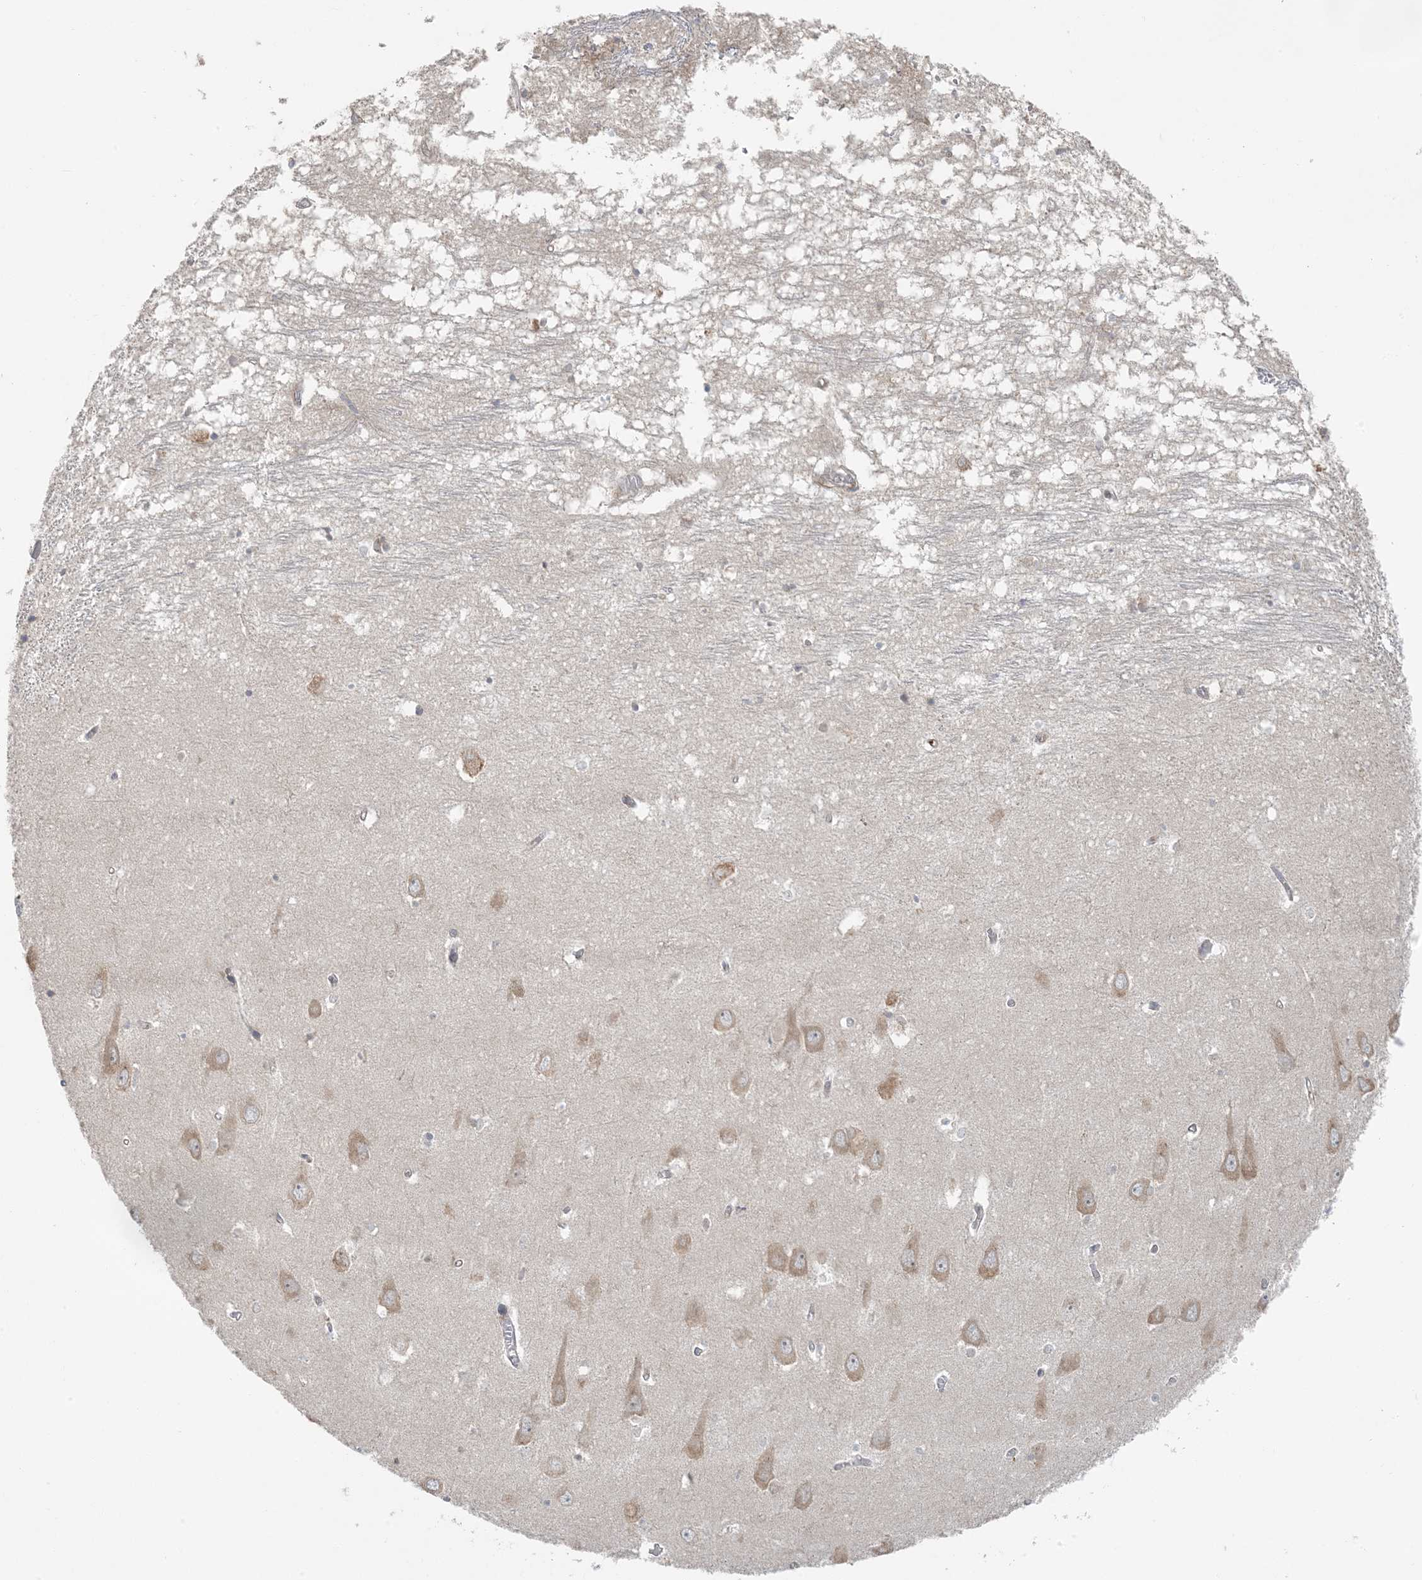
{"staining": {"intensity": "negative", "quantity": "none", "location": "none"}, "tissue": "hippocampus", "cell_type": "Glial cells", "image_type": "normal", "snomed": [{"axis": "morphology", "description": "Normal tissue, NOS"}, {"axis": "topography", "description": "Hippocampus"}], "caption": "High power microscopy histopathology image of an immunohistochemistry (IHC) image of unremarkable hippocampus, revealing no significant staining in glial cells.", "gene": "ZNF263", "patient": {"sex": "male", "age": 70}}